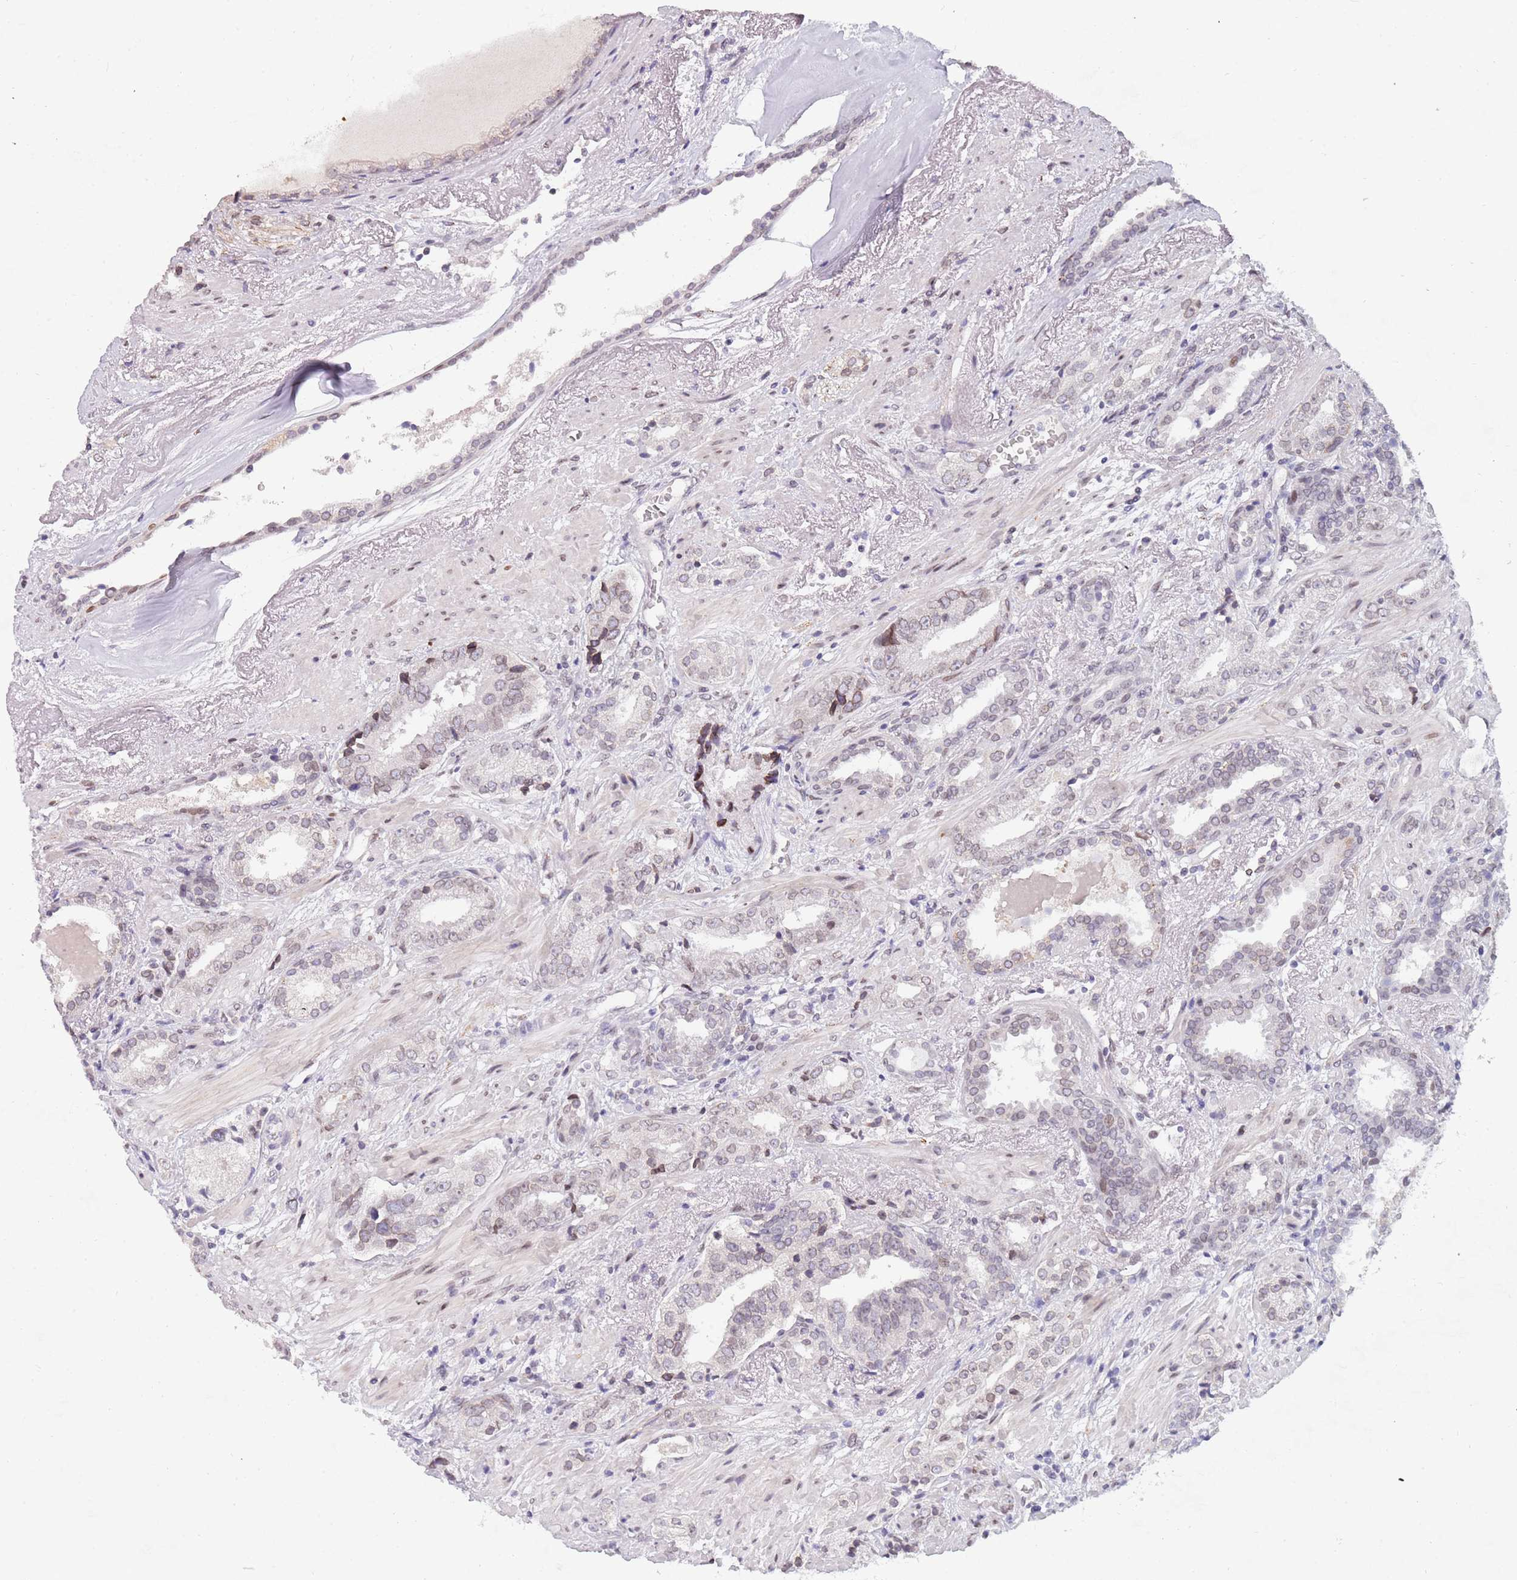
{"staining": {"intensity": "weak", "quantity": "25%-75%", "location": "cytoplasmic/membranous,nuclear"}, "tissue": "prostate cancer", "cell_type": "Tumor cells", "image_type": "cancer", "snomed": [{"axis": "morphology", "description": "Adenocarcinoma, High grade"}, {"axis": "topography", "description": "Prostate"}], "caption": "Protein staining by IHC shows weak cytoplasmic/membranous and nuclear staining in about 25%-75% of tumor cells in adenocarcinoma (high-grade) (prostate).", "gene": "KLHDC2", "patient": {"sex": "male", "age": 71}}